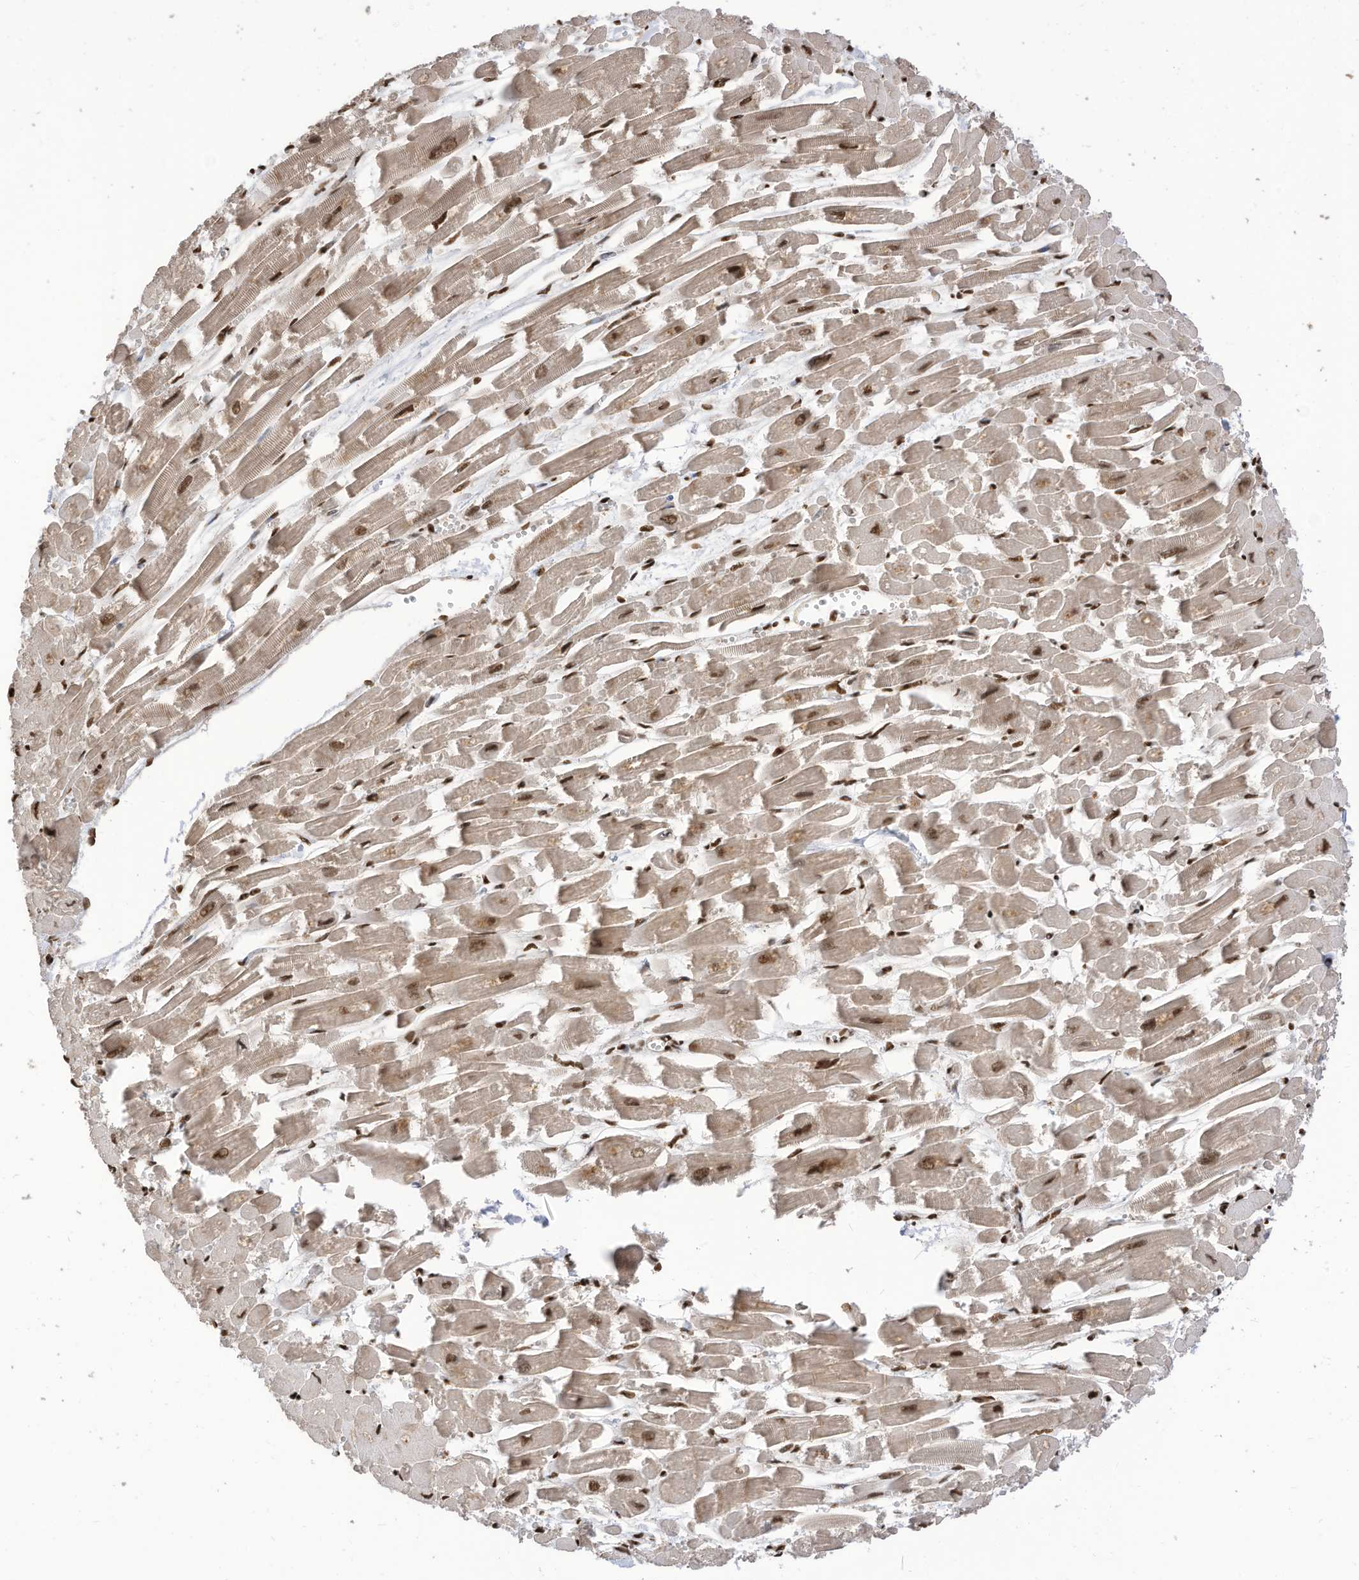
{"staining": {"intensity": "strong", "quantity": "25%-75%", "location": "nuclear"}, "tissue": "heart muscle", "cell_type": "Cardiomyocytes", "image_type": "normal", "snomed": [{"axis": "morphology", "description": "Normal tissue, NOS"}, {"axis": "topography", "description": "Heart"}], "caption": "Immunohistochemistry image of normal heart muscle: human heart muscle stained using immunohistochemistry demonstrates high levels of strong protein expression localized specifically in the nuclear of cardiomyocytes, appearing as a nuclear brown color.", "gene": "SF3A3", "patient": {"sex": "male", "age": 54}}